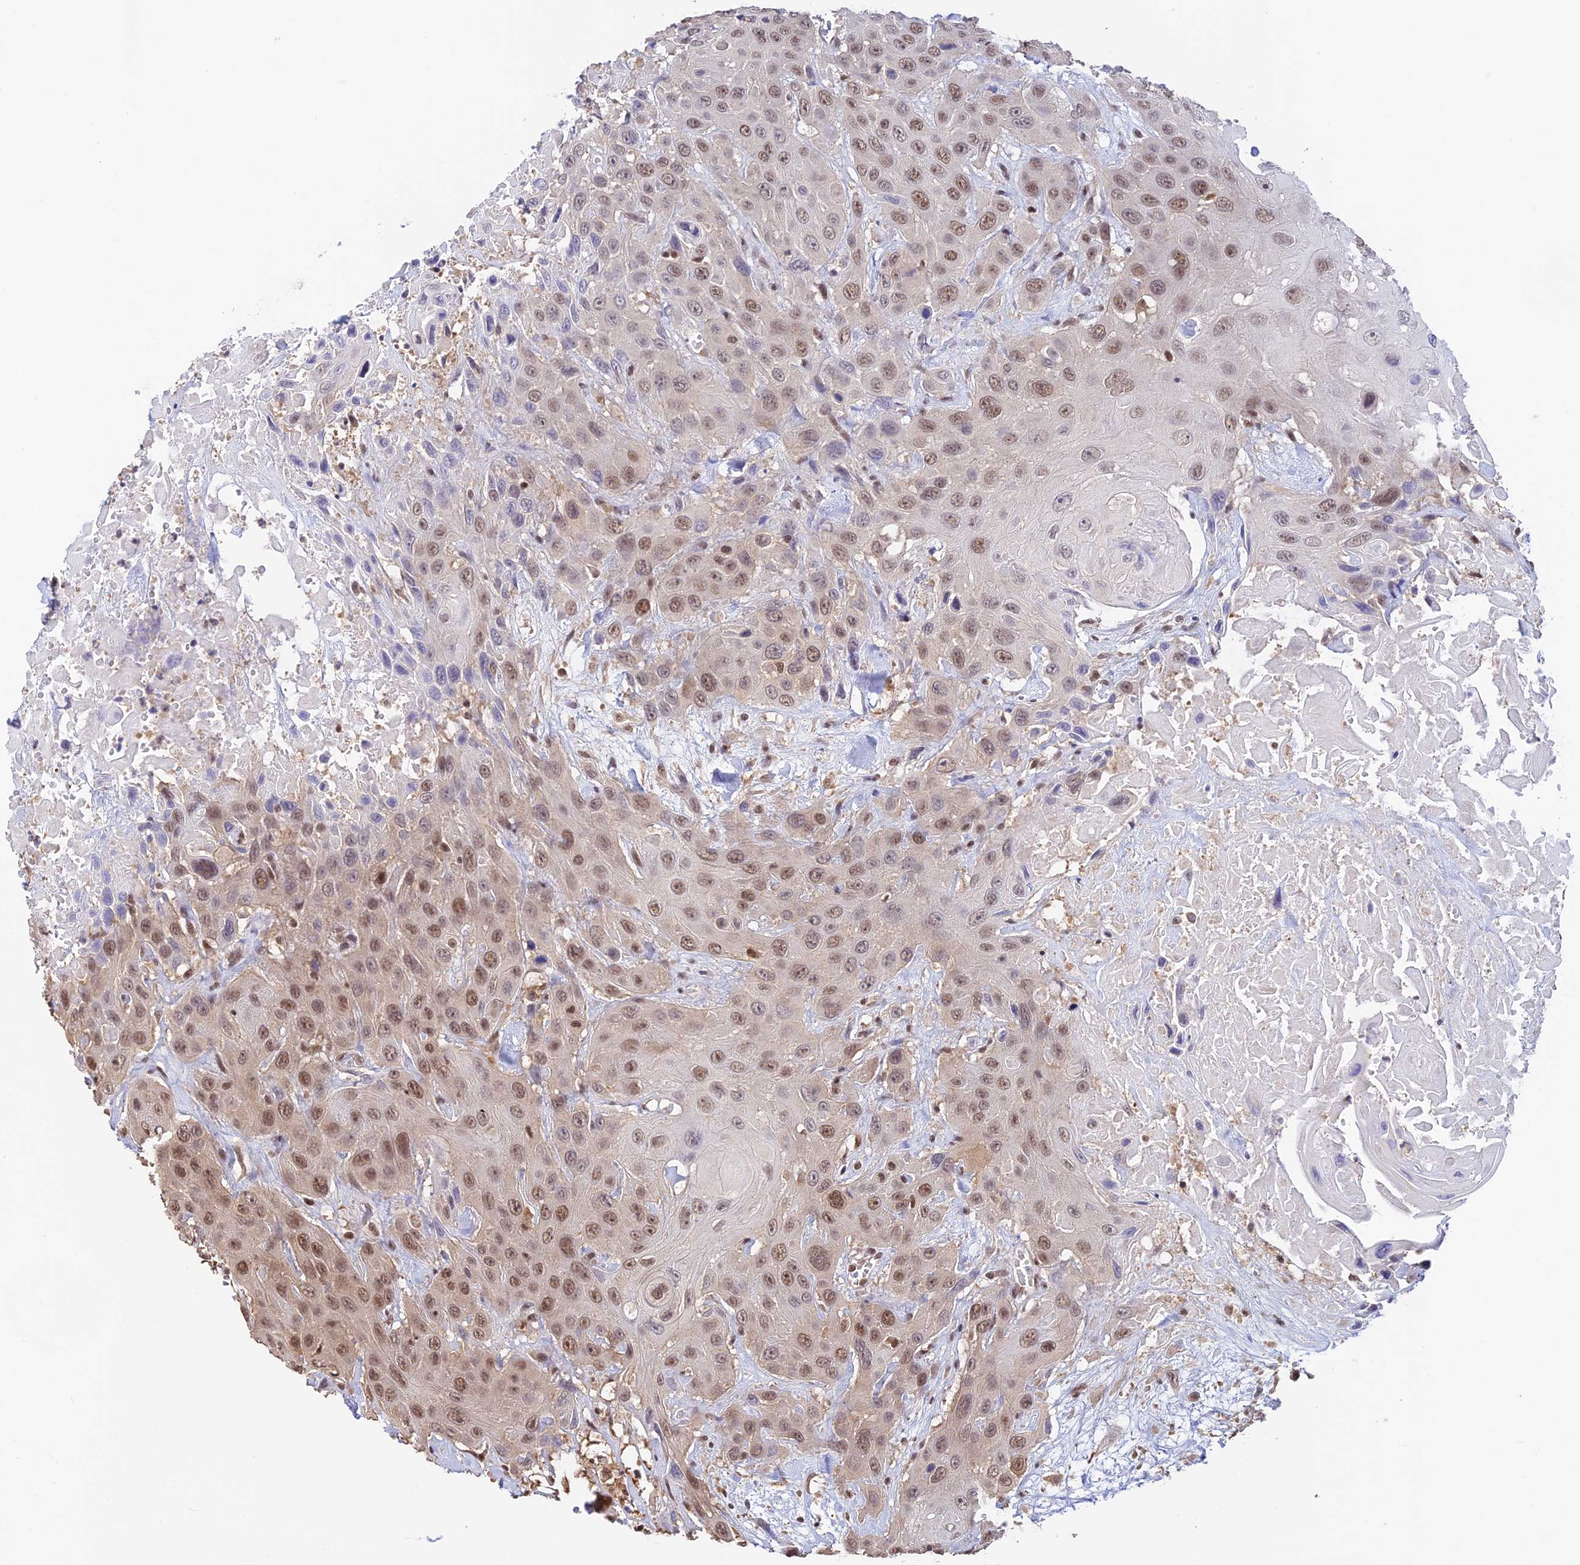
{"staining": {"intensity": "moderate", "quantity": ">75%", "location": "nuclear"}, "tissue": "head and neck cancer", "cell_type": "Tumor cells", "image_type": "cancer", "snomed": [{"axis": "morphology", "description": "Squamous cell carcinoma, NOS"}, {"axis": "topography", "description": "Head-Neck"}], "caption": "Human head and neck cancer (squamous cell carcinoma) stained for a protein (brown) displays moderate nuclear positive positivity in about >75% of tumor cells.", "gene": "THAP11", "patient": {"sex": "male", "age": 81}}